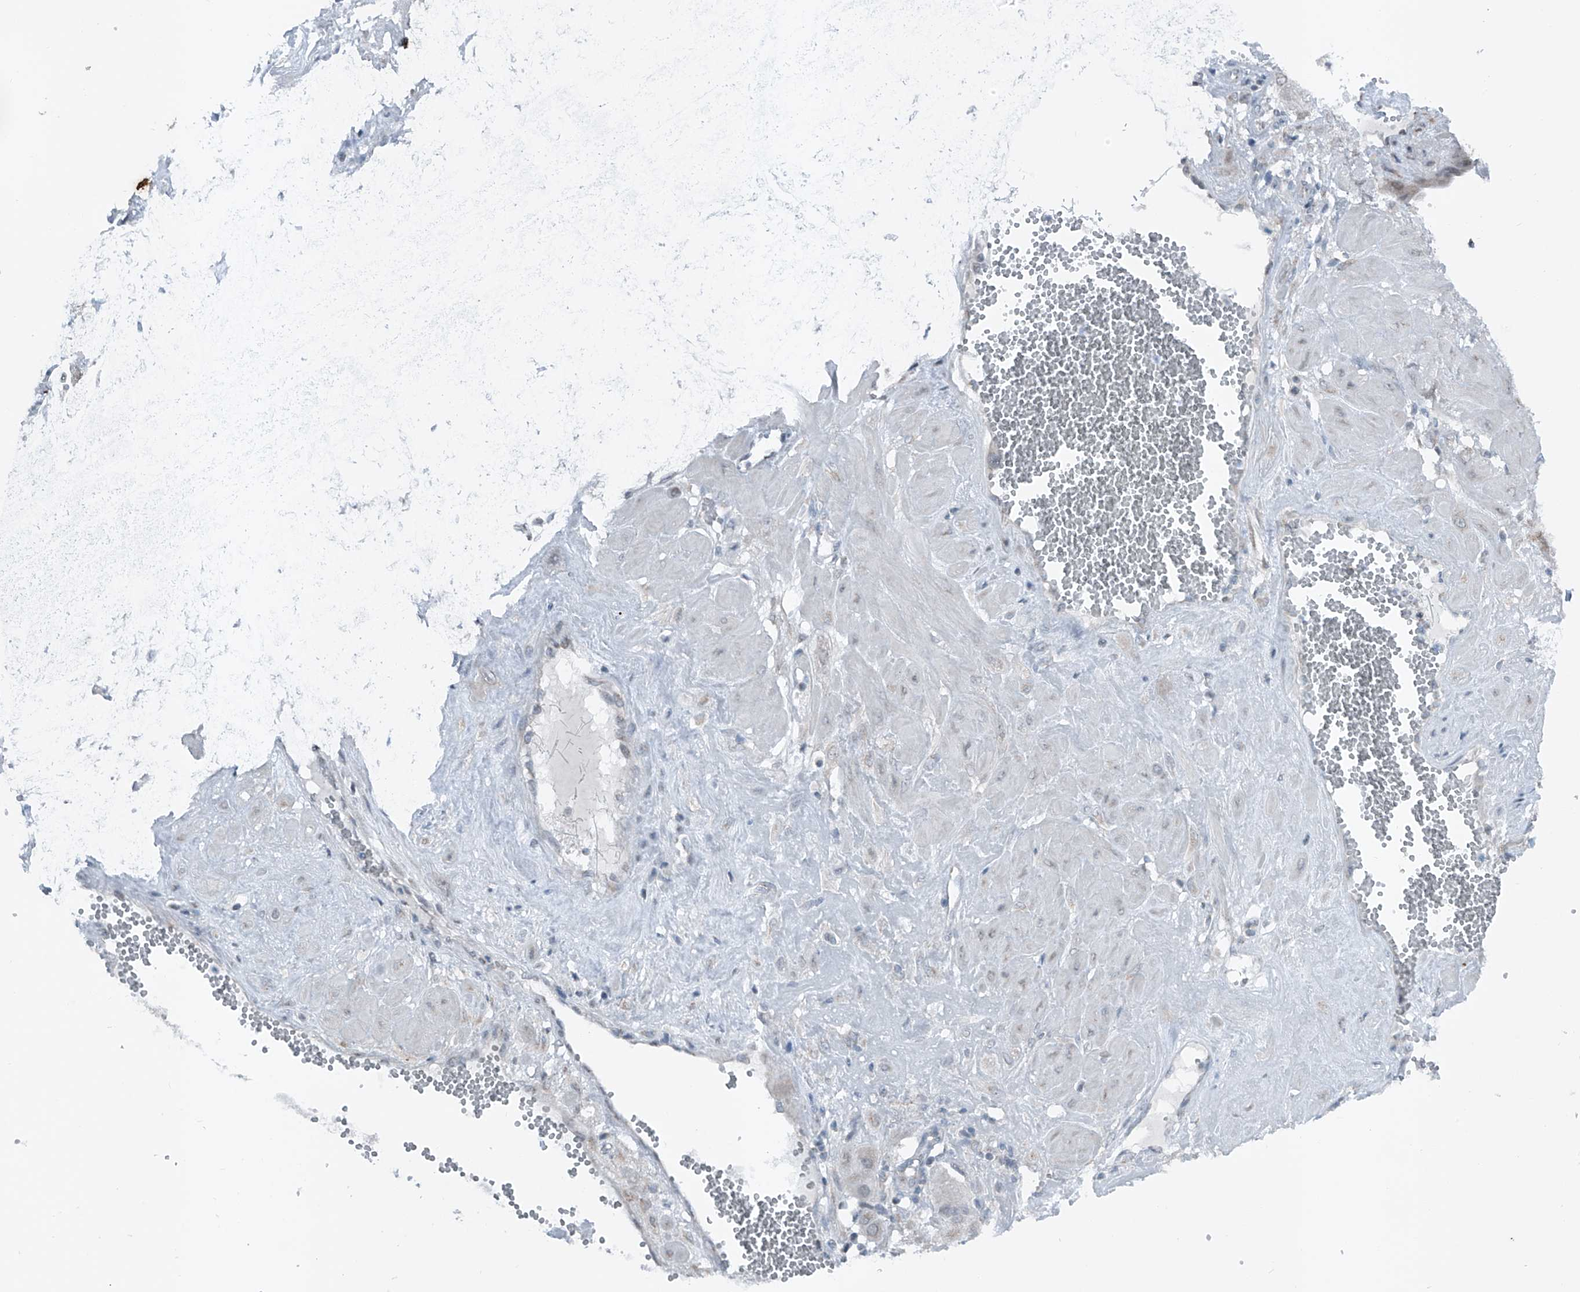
{"staining": {"intensity": "negative", "quantity": "none", "location": "none"}, "tissue": "cervical cancer", "cell_type": "Tumor cells", "image_type": "cancer", "snomed": [{"axis": "morphology", "description": "Squamous cell carcinoma, NOS"}, {"axis": "topography", "description": "Cervix"}], "caption": "The photomicrograph displays no staining of tumor cells in cervical cancer.", "gene": "DYRK1B", "patient": {"sex": "female", "age": 34}}